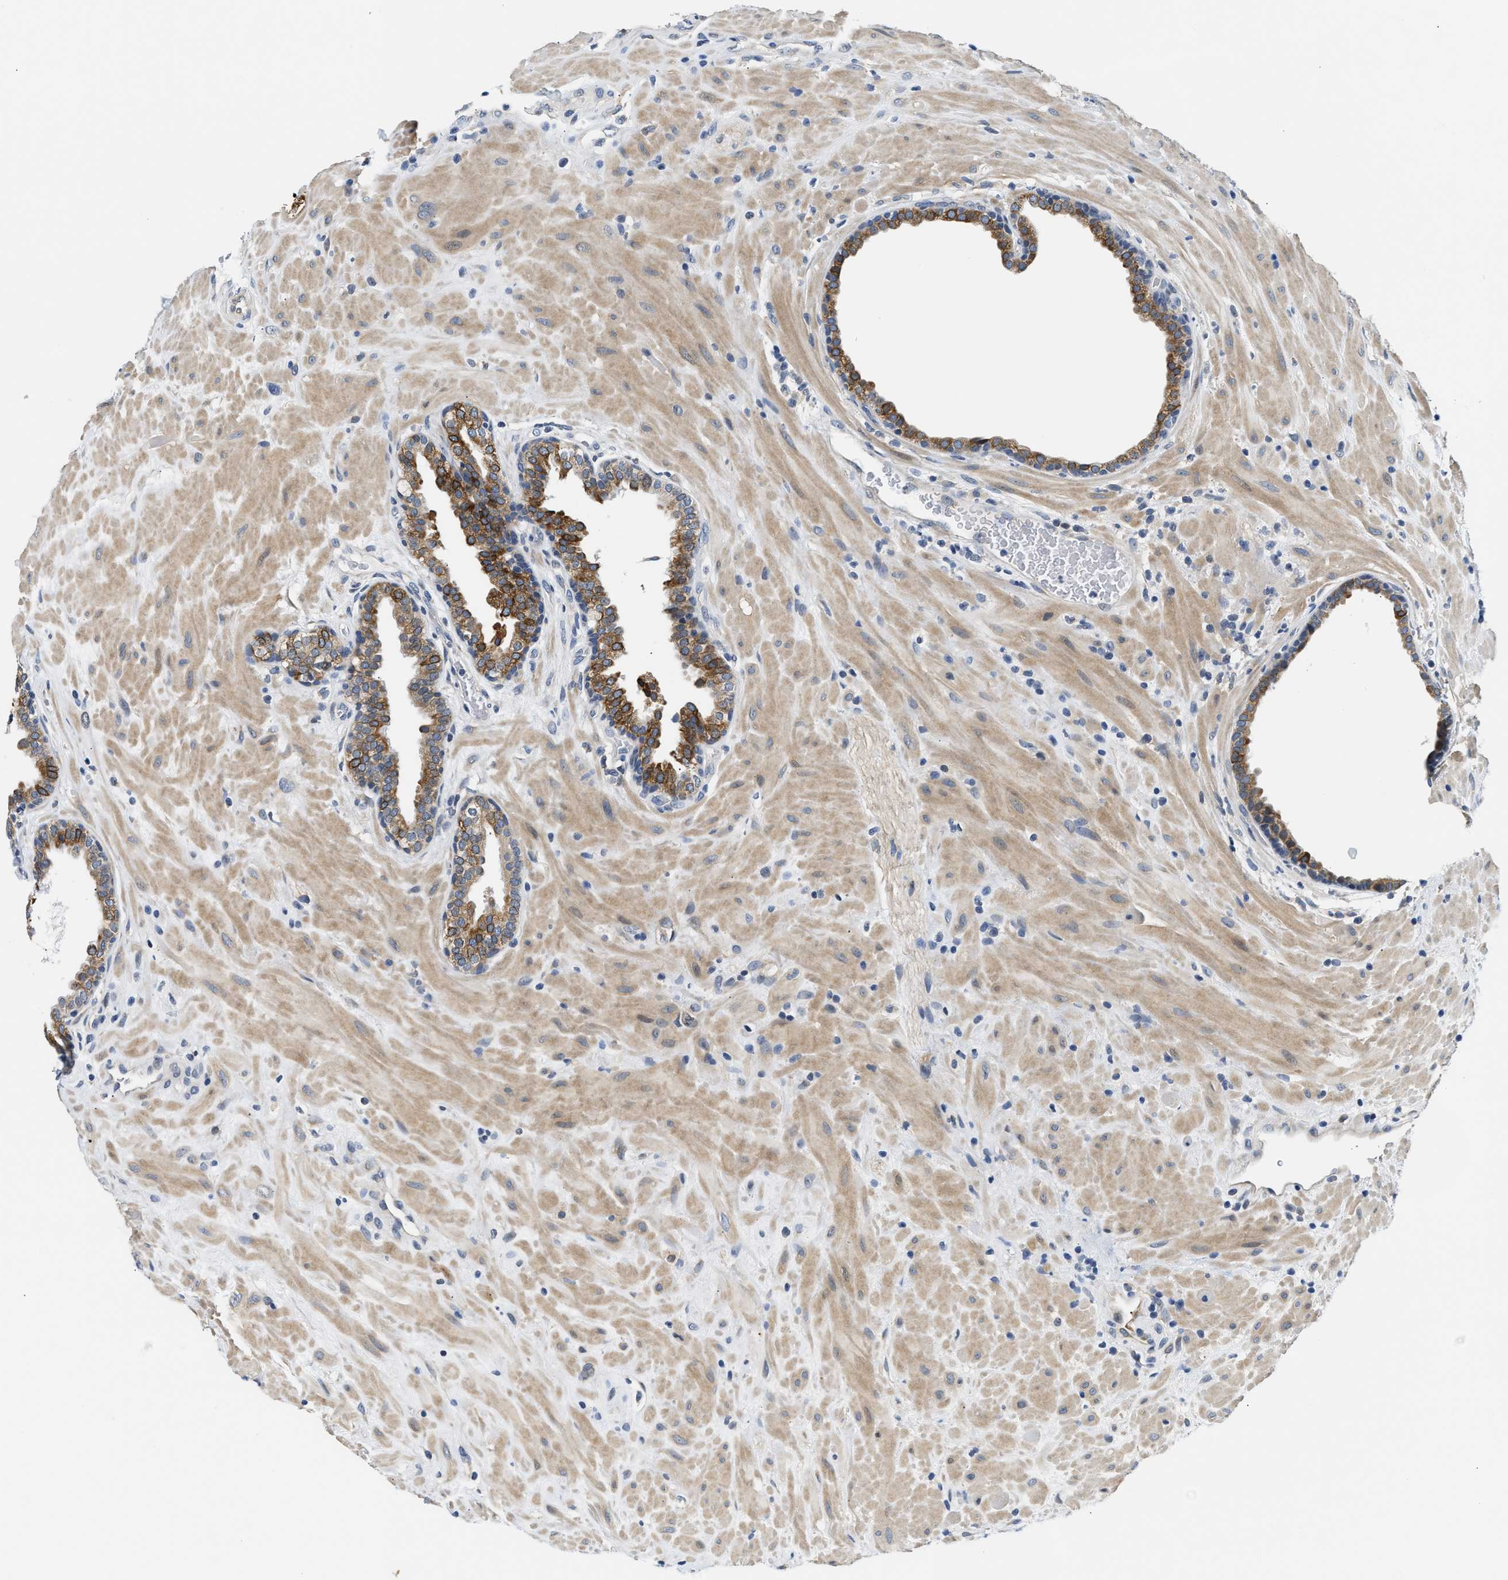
{"staining": {"intensity": "moderate", "quantity": ">75%", "location": "cytoplasmic/membranous"}, "tissue": "prostate", "cell_type": "Glandular cells", "image_type": "normal", "snomed": [{"axis": "morphology", "description": "Normal tissue, NOS"}, {"axis": "topography", "description": "Prostate"}], "caption": "High-magnification brightfield microscopy of benign prostate stained with DAB (brown) and counterstained with hematoxylin (blue). glandular cells exhibit moderate cytoplasmic/membranous staining is present in approximately>75% of cells. (DAB (3,3'-diaminobenzidine) IHC, brown staining for protein, blue staining for nuclei).", "gene": "CLGN", "patient": {"sex": "male", "age": 51}}